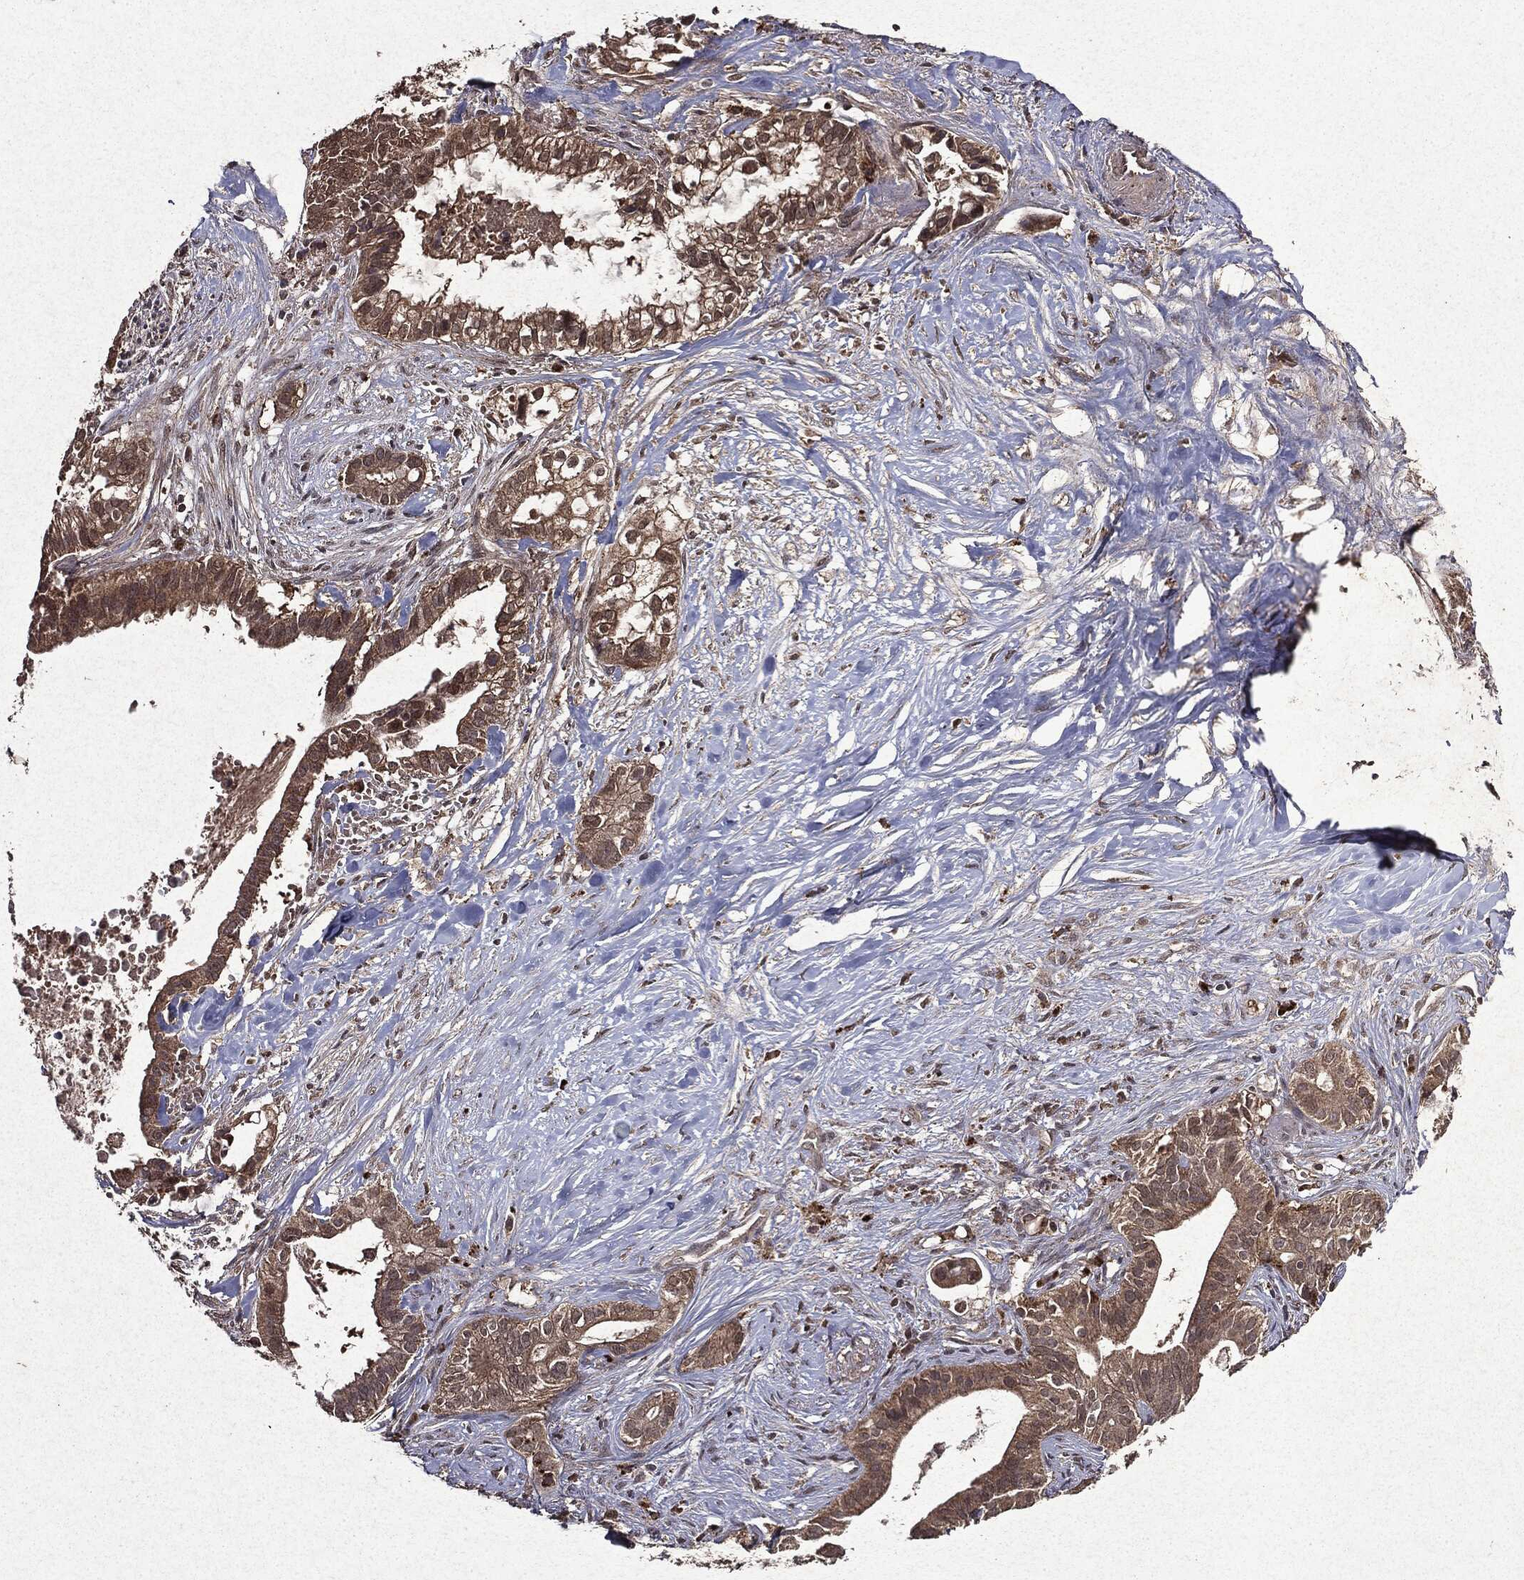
{"staining": {"intensity": "weak", "quantity": ">75%", "location": "cytoplasmic/membranous"}, "tissue": "pancreatic cancer", "cell_type": "Tumor cells", "image_type": "cancer", "snomed": [{"axis": "morphology", "description": "Adenocarcinoma, NOS"}, {"axis": "topography", "description": "Pancreas"}], "caption": "This is an image of immunohistochemistry staining of adenocarcinoma (pancreatic), which shows weak positivity in the cytoplasmic/membranous of tumor cells.", "gene": "MTOR", "patient": {"sex": "male", "age": 61}}